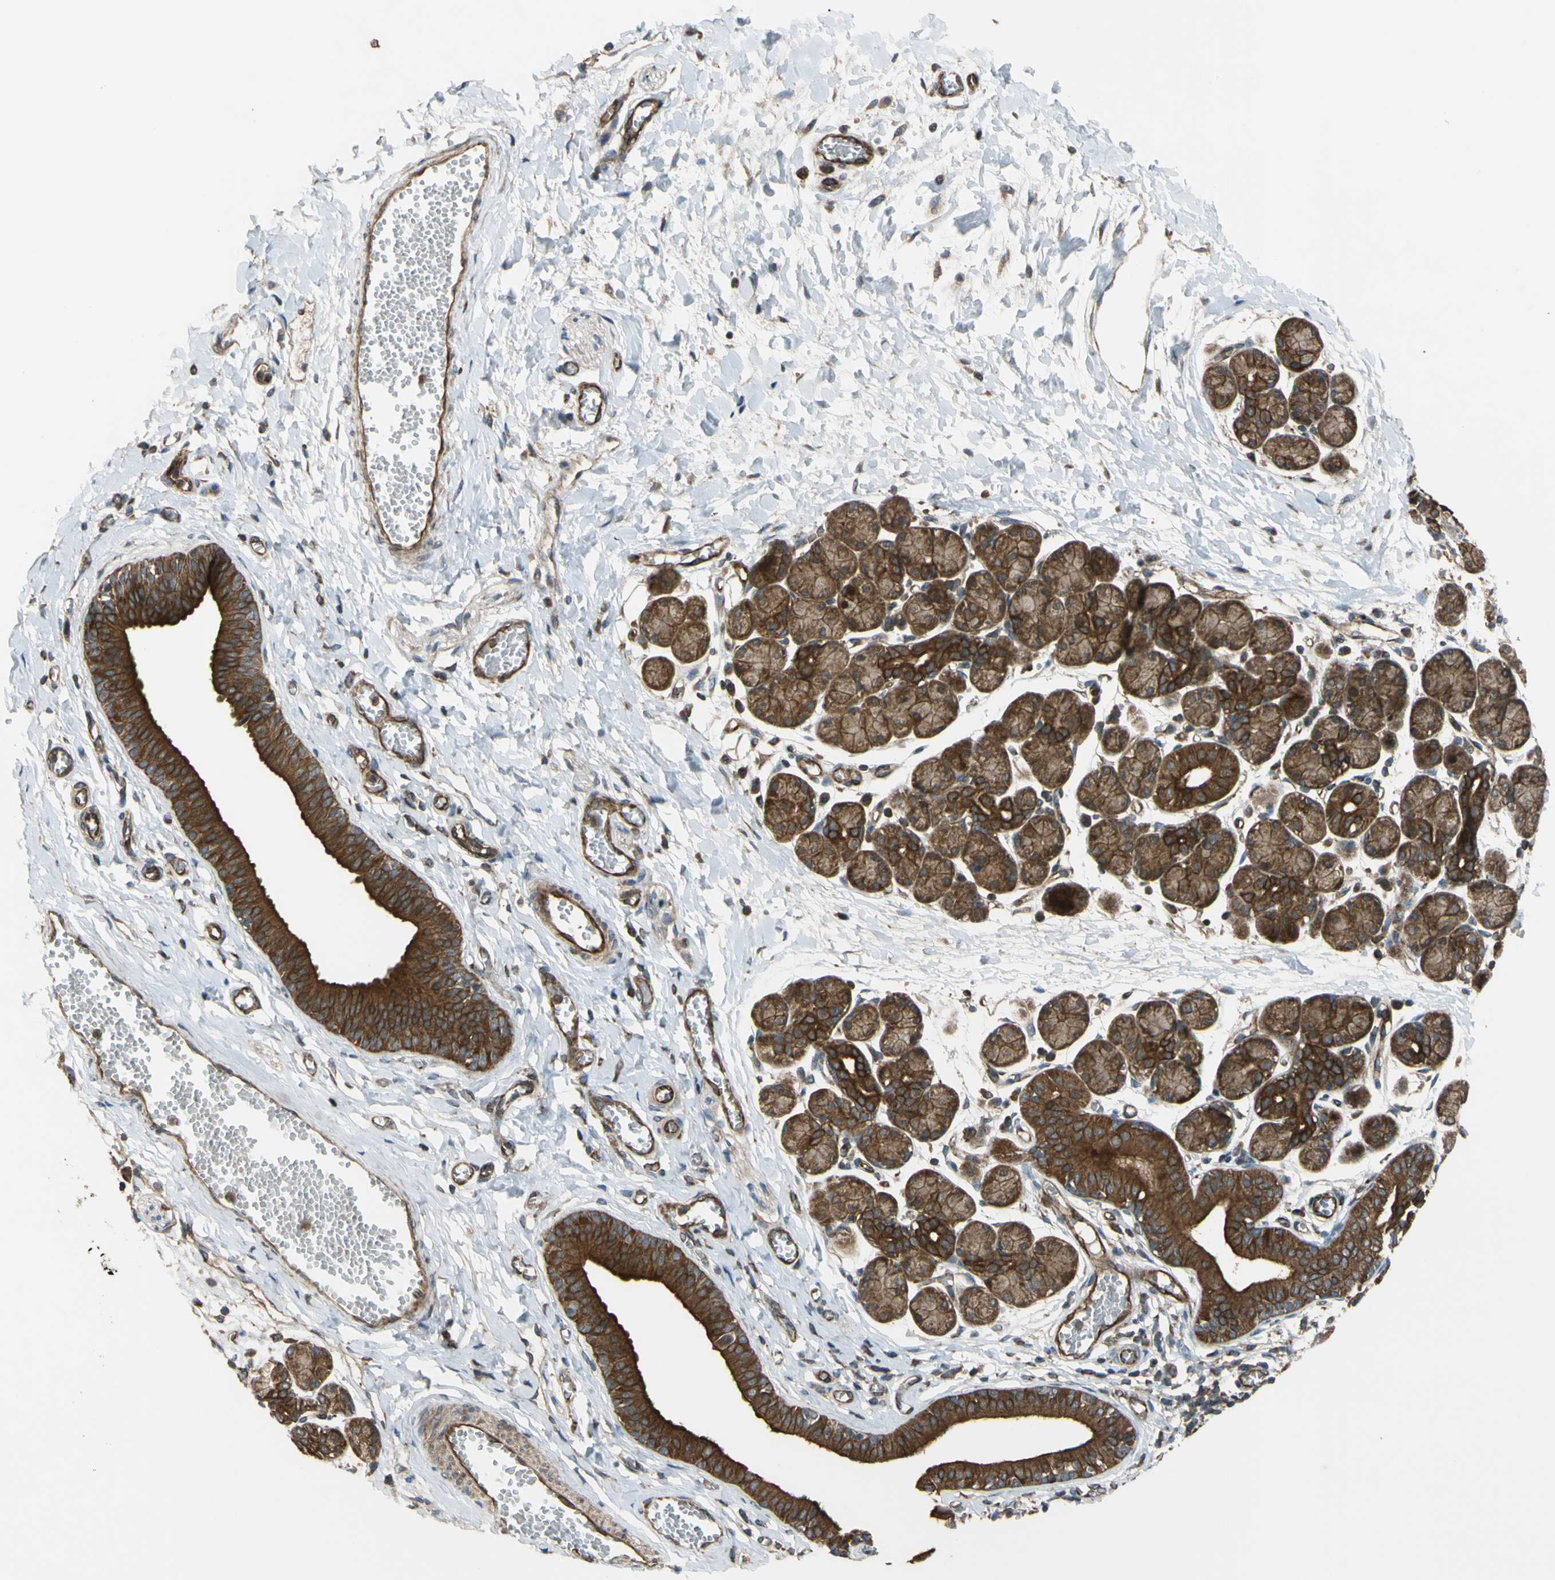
{"staining": {"intensity": "moderate", "quantity": ">75%", "location": "cytoplasmic/membranous"}, "tissue": "salivary gland", "cell_type": "Glandular cells", "image_type": "normal", "snomed": [{"axis": "morphology", "description": "Normal tissue, NOS"}, {"axis": "morphology", "description": "Inflammation, NOS"}, {"axis": "topography", "description": "Lymph node"}, {"axis": "topography", "description": "Salivary gland"}], "caption": "Moderate cytoplasmic/membranous staining is identified in approximately >75% of glandular cells in benign salivary gland. The staining was performed using DAB, with brown indicating positive protein expression. Nuclei are stained blue with hematoxylin.", "gene": "FLII", "patient": {"sex": "male", "age": 3}}